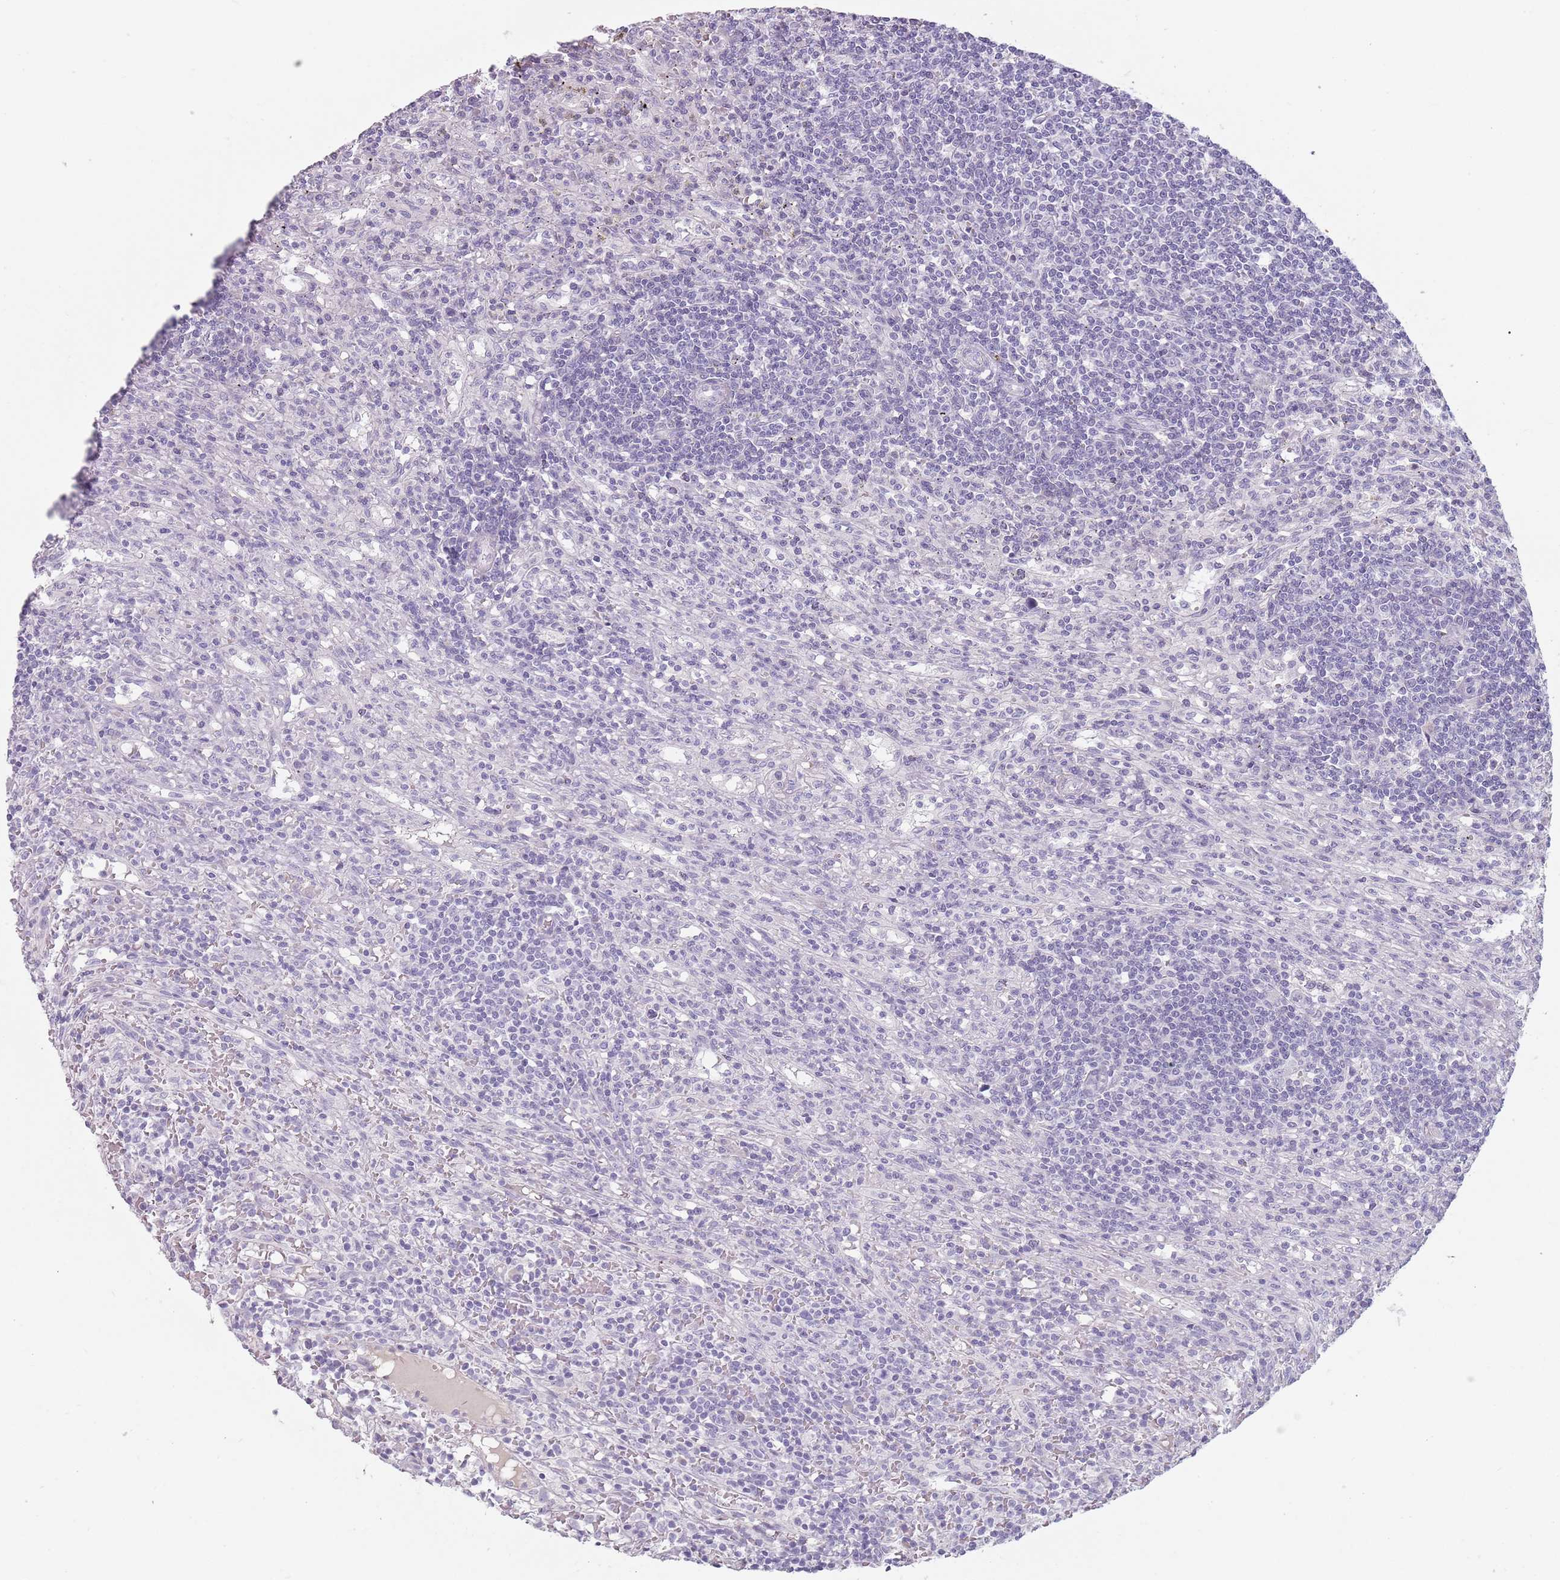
{"staining": {"intensity": "negative", "quantity": "none", "location": "none"}, "tissue": "lymphoma", "cell_type": "Tumor cells", "image_type": "cancer", "snomed": [{"axis": "morphology", "description": "Malignant lymphoma, non-Hodgkin's type, Low grade"}, {"axis": "topography", "description": "Spleen"}], "caption": "Immunohistochemical staining of human malignant lymphoma, non-Hodgkin's type (low-grade) demonstrates no significant positivity in tumor cells. (Stains: DAB (3,3'-diaminobenzidine) IHC with hematoxylin counter stain, Microscopy: brightfield microscopy at high magnification).", "gene": "CEP19", "patient": {"sex": "male", "age": 76}}